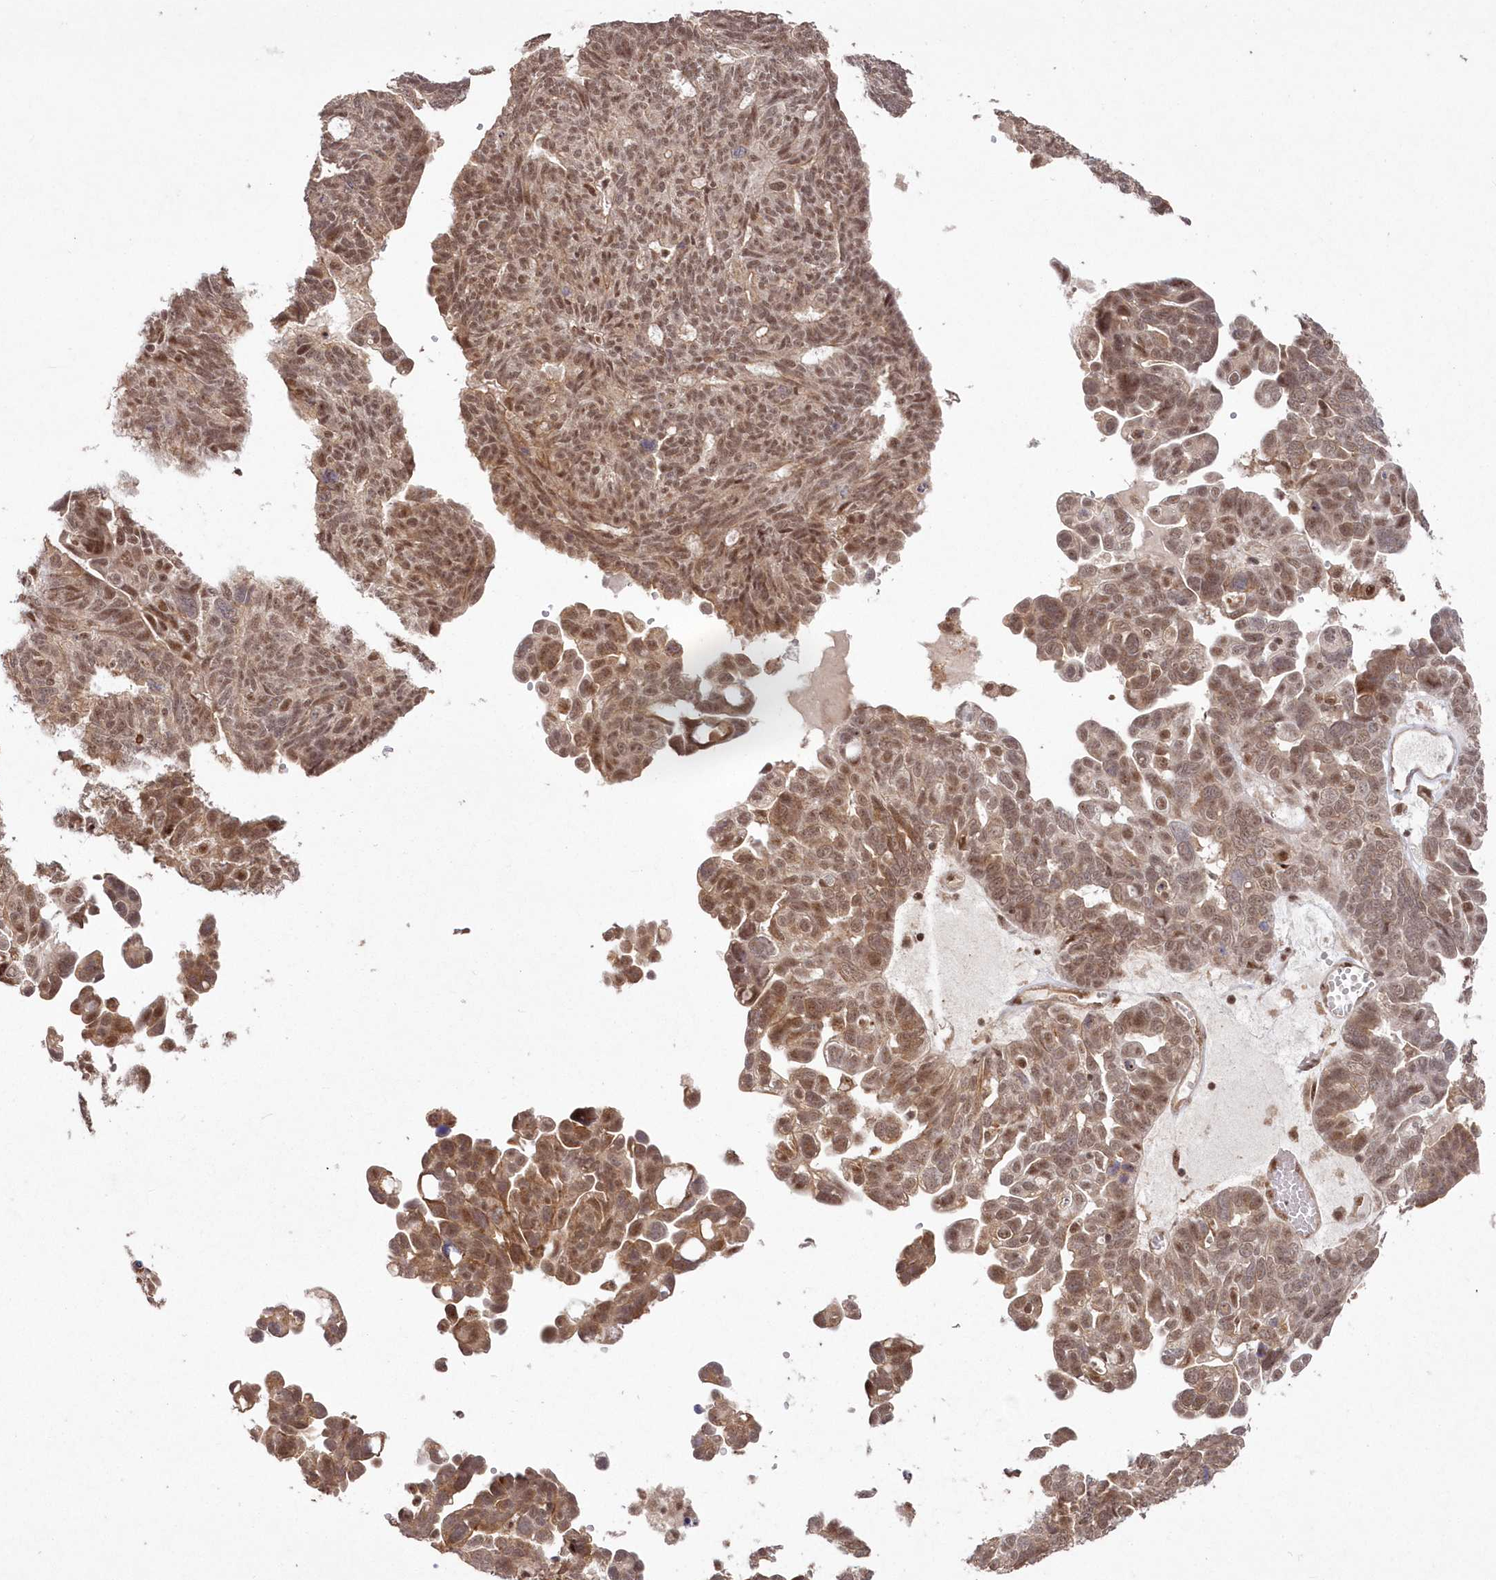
{"staining": {"intensity": "moderate", "quantity": ">75%", "location": "cytoplasmic/membranous,nuclear"}, "tissue": "ovarian cancer", "cell_type": "Tumor cells", "image_type": "cancer", "snomed": [{"axis": "morphology", "description": "Cystadenocarcinoma, serous, NOS"}, {"axis": "topography", "description": "Ovary"}], "caption": "Immunohistochemistry (IHC) of human serous cystadenocarcinoma (ovarian) demonstrates medium levels of moderate cytoplasmic/membranous and nuclear positivity in approximately >75% of tumor cells.", "gene": "WBP1L", "patient": {"sex": "female", "age": 79}}